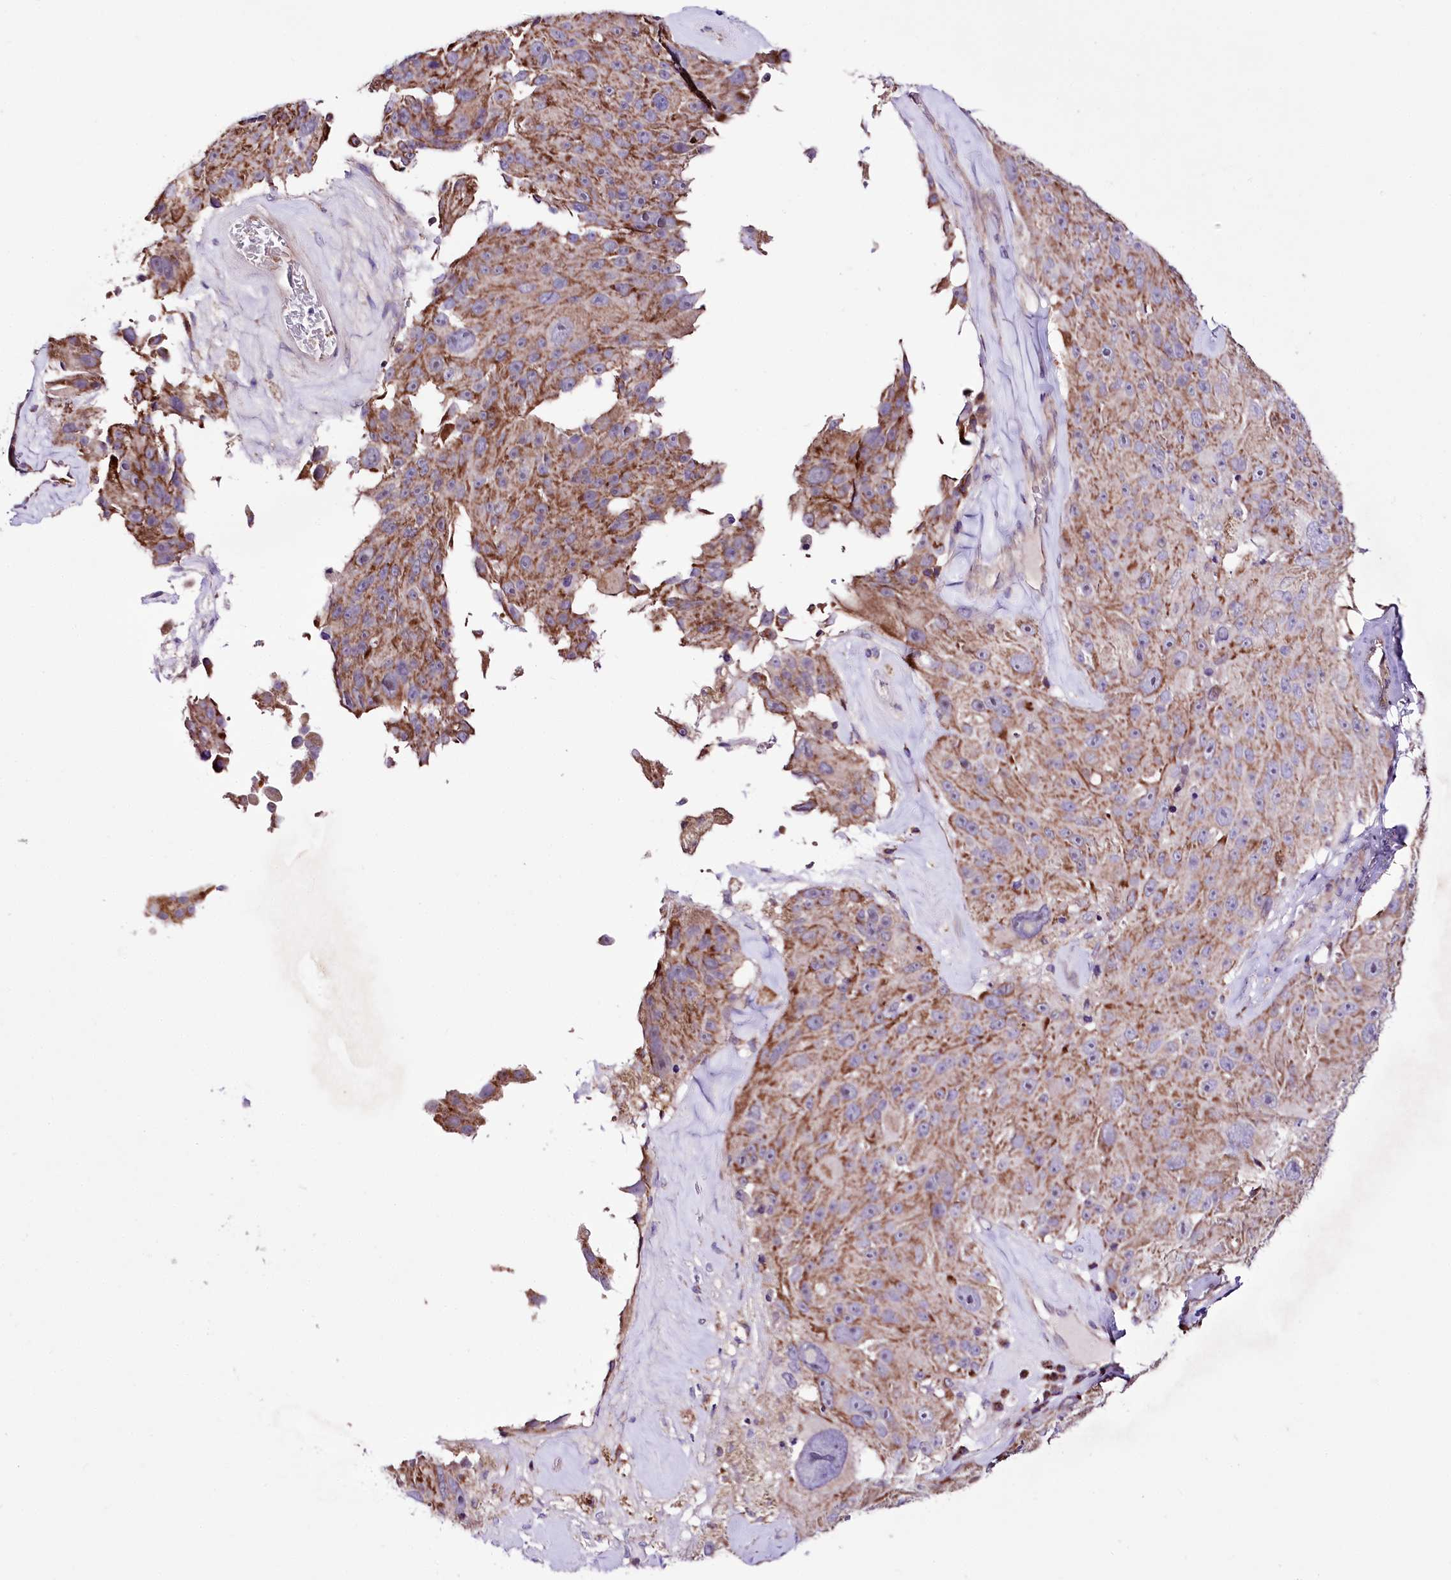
{"staining": {"intensity": "moderate", "quantity": ">75%", "location": "cytoplasmic/membranous"}, "tissue": "melanoma", "cell_type": "Tumor cells", "image_type": "cancer", "snomed": [{"axis": "morphology", "description": "Malignant melanoma, Metastatic site"}, {"axis": "topography", "description": "Lymph node"}], "caption": "High-magnification brightfield microscopy of malignant melanoma (metastatic site) stained with DAB (brown) and counterstained with hematoxylin (blue). tumor cells exhibit moderate cytoplasmic/membranous positivity is seen in approximately>75% of cells.", "gene": "ATE1", "patient": {"sex": "male", "age": 62}}